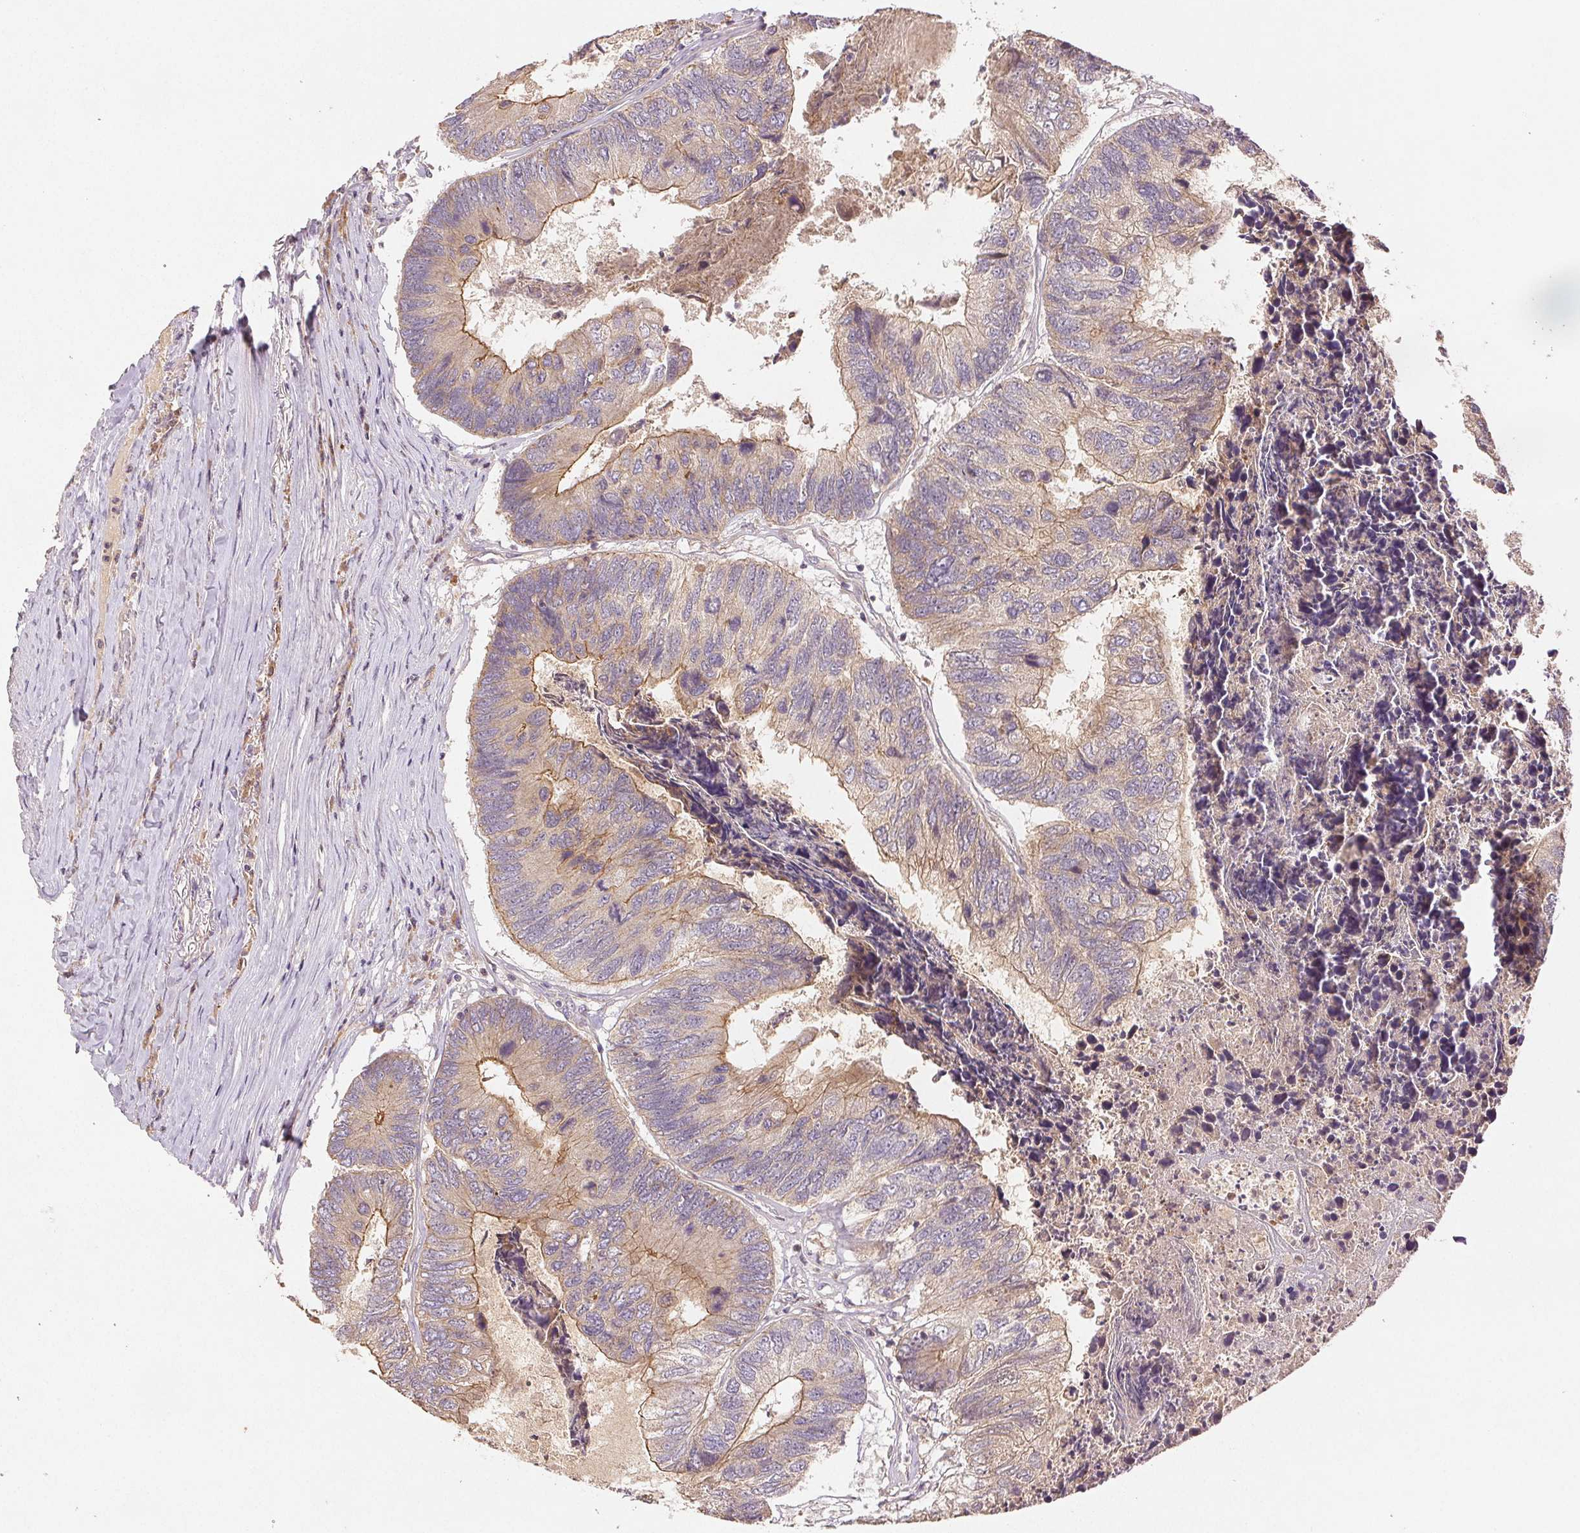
{"staining": {"intensity": "moderate", "quantity": "25%-75%", "location": "cytoplasmic/membranous"}, "tissue": "colorectal cancer", "cell_type": "Tumor cells", "image_type": "cancer", "snomed": [{"axis": "morphology", "description": "Adenocarcinoma, NOS"}, {"axis": "topography", "description": "Colon"}], "caption": "Tumor cells display medium levels of moderate cytoplasmic/membranous staining in approximately 25%-75% of cells in colorectal cancer.", "gene": "YIF1B", "patient": {"sex": "female", "age": 67}}